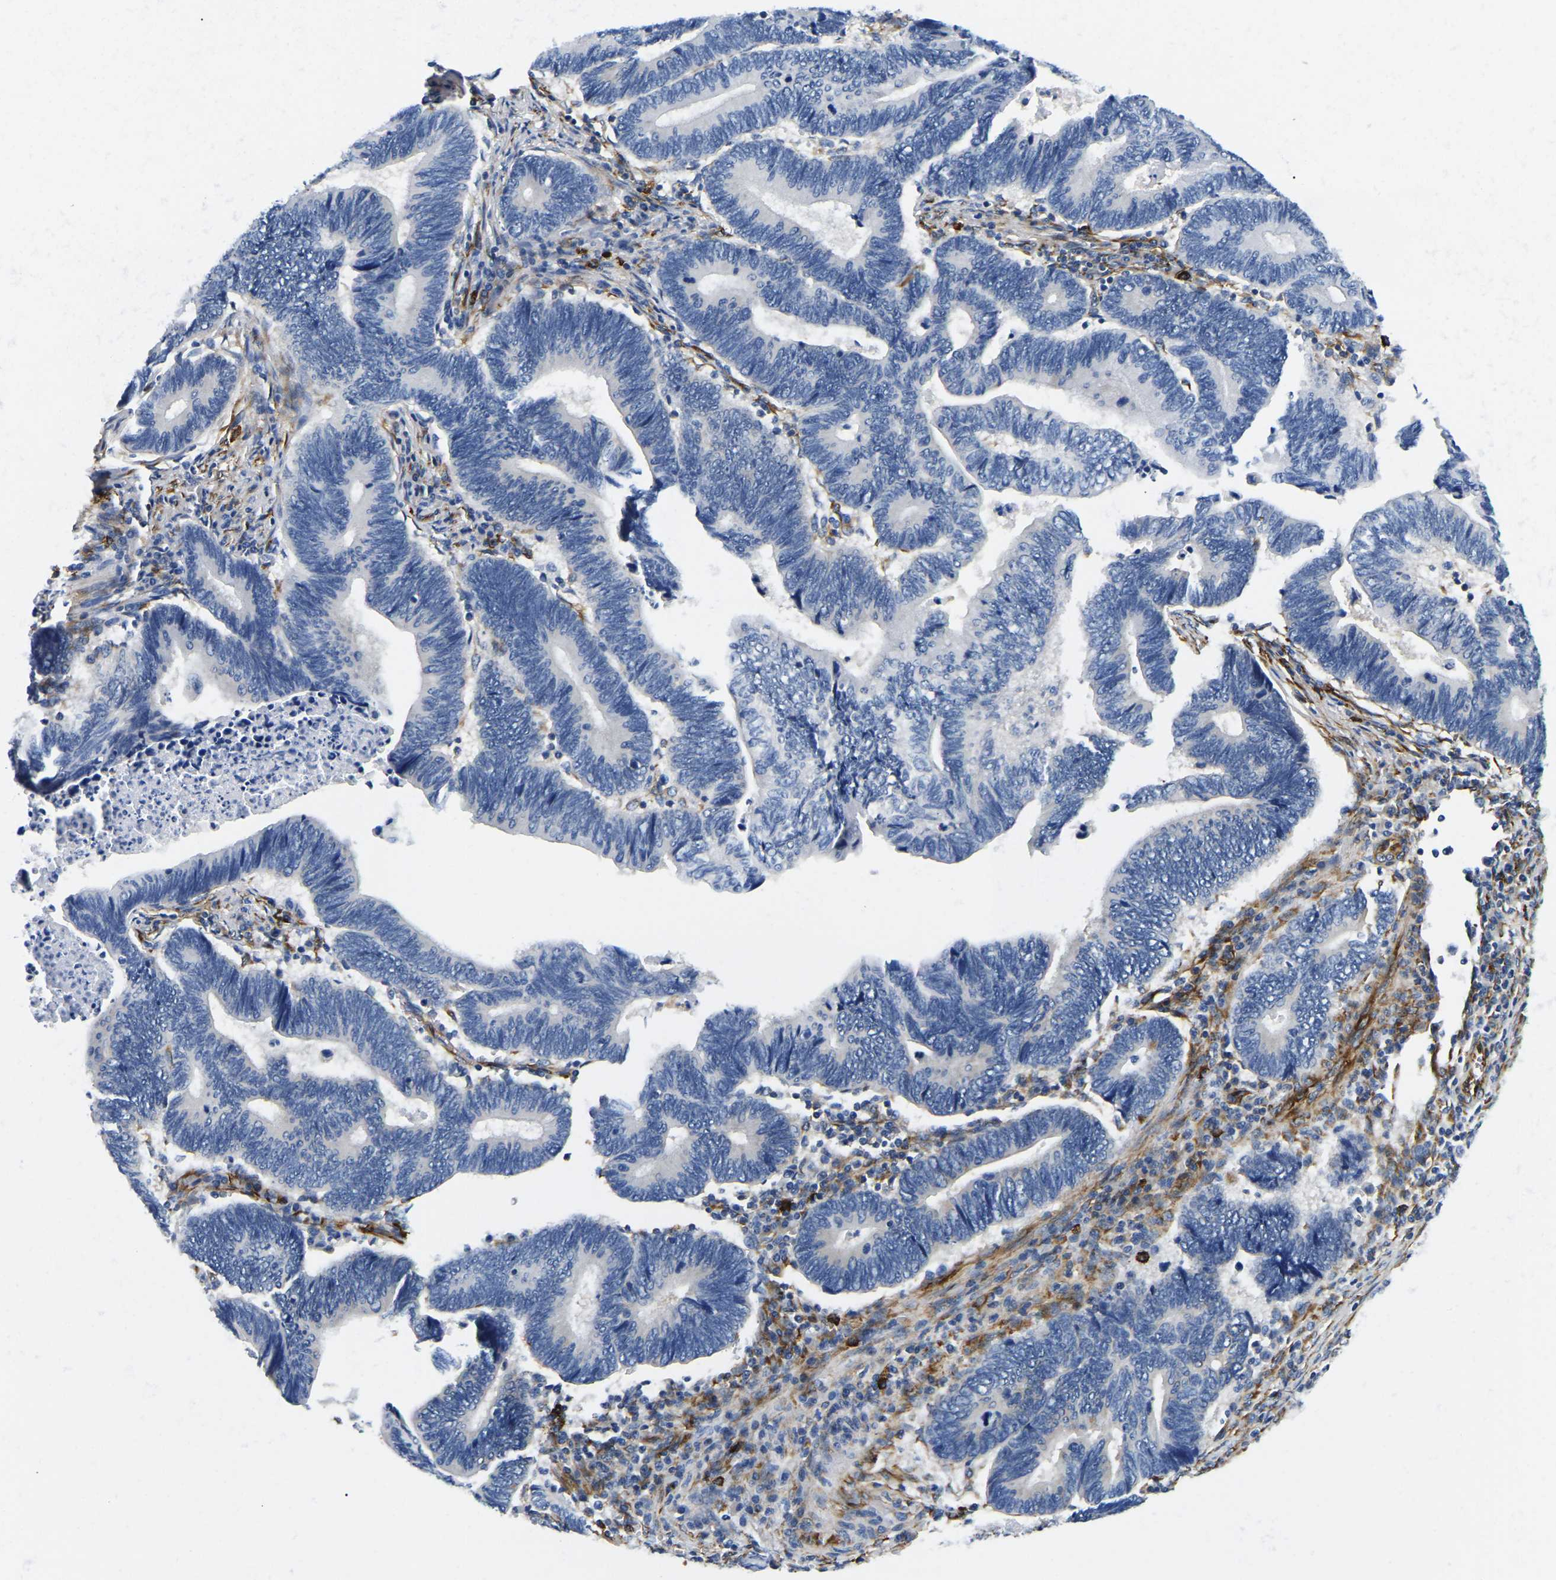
{"staining": {"intensity": "negative", "quantity": "none", "location": "none"}, "tissue": "pancreatic cancer", "cell_type": "Tumor cells", "image_type": "cancer", "snomed": [{"axis": "morphology", "description": "Adenocarcinoma, NOS"}, {"axis": "topography", "description": "Pancreas"}], "caption": "Immunohistochemical staining of human pancreatic cancer (adenocarcinoma) demonstrates no significant staining in tumor cells.", "gene": "DUSP8", "patient": {"sex": "female", "age": 70}}